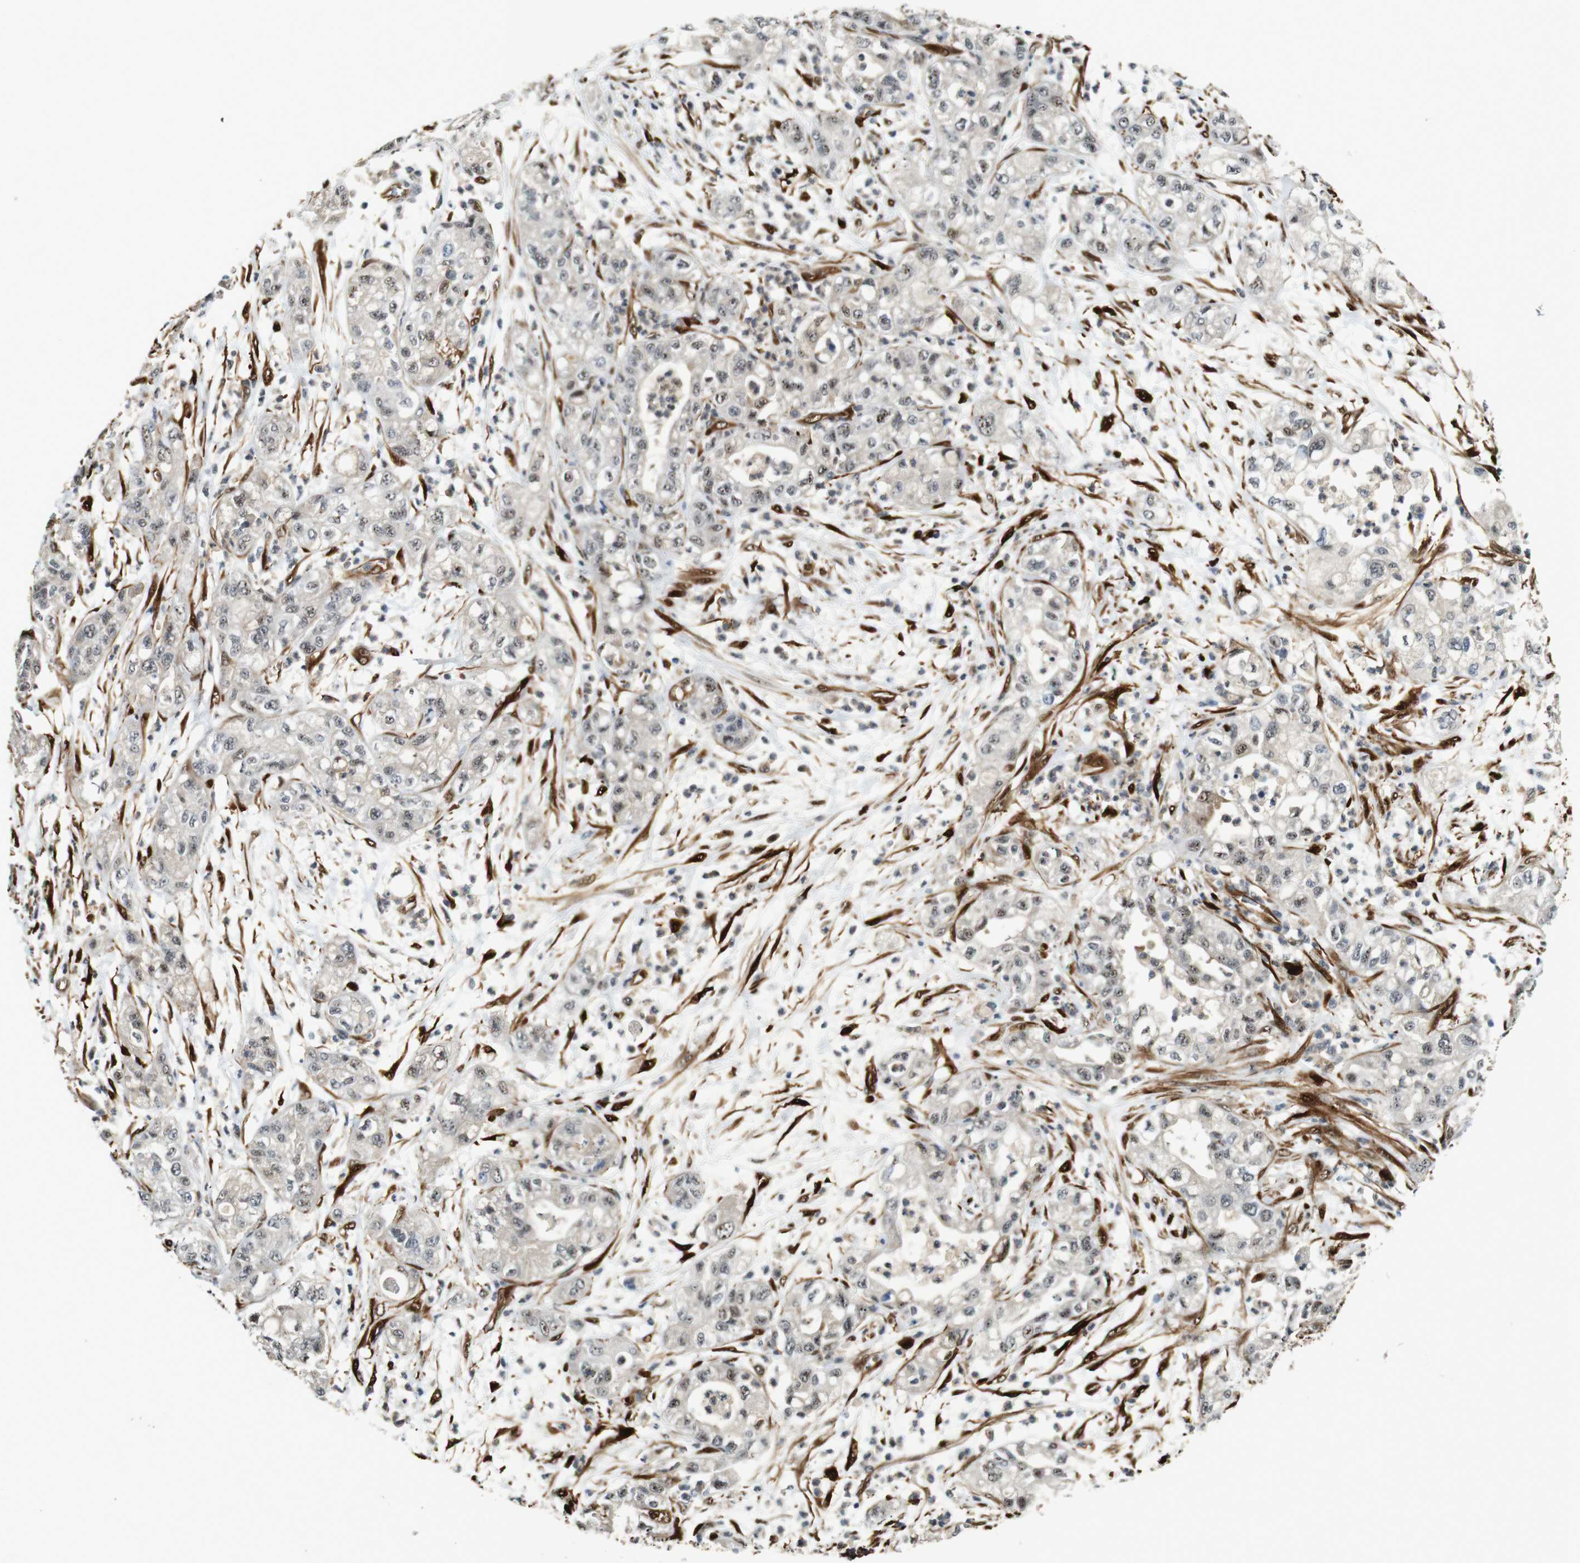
{"staining": {"intensity": "weak", "quantity": "25%-75%", "location": "cytoplasmic/membranous,nuclear"}, "tissue": "pancreatic cancer", "cell_type": "Tumor cells", "image_type": "cancer", "snomed": [{"axis": "morphology", "description": "Adenocarcinoma, NOS"}, {"axis": "topography", "description": "Pancreas"}], "caption": "Brown immunohistochemical staining in human pancreatic cancer exhibits weak cytoplasmic/membranous and nuclear positivity in approximately 25%-75% of tumor cells. (DAB IHC with brightfield microscopy, high magnification).", "gene": "LXN", "patient": {"sex": "female", "age": 78}}